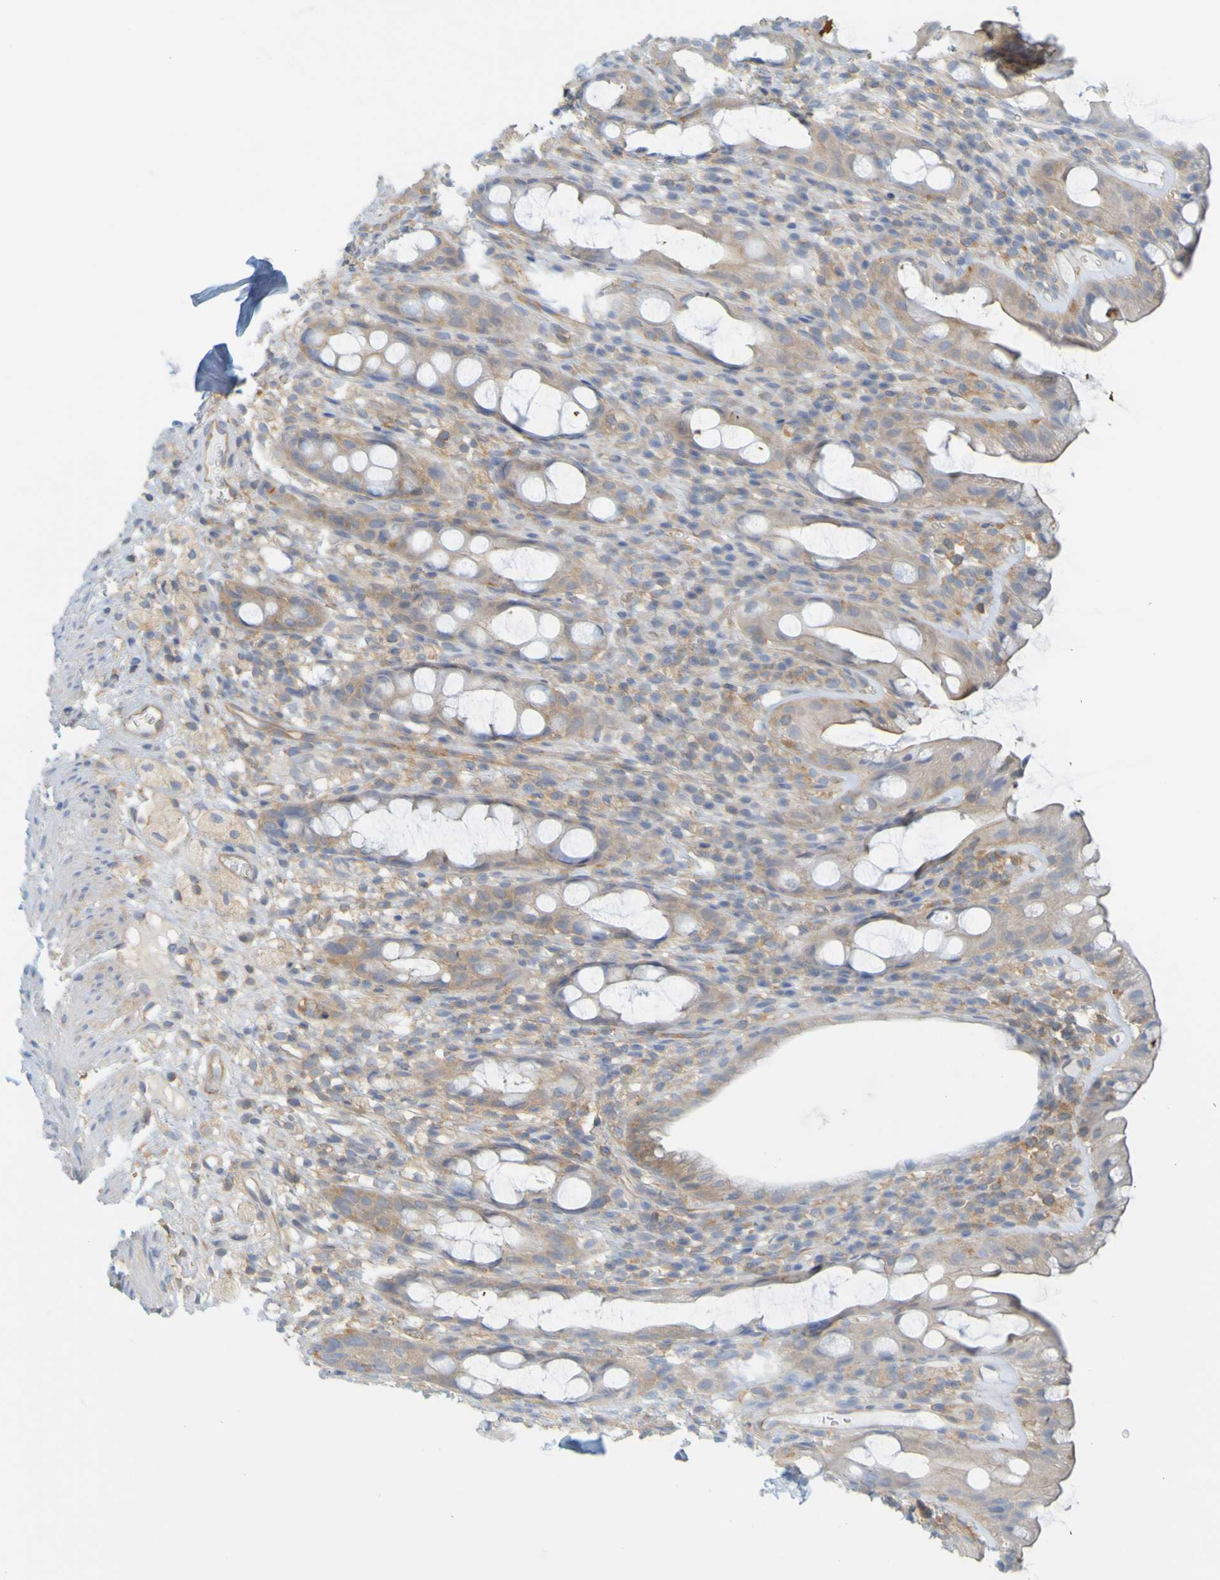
{"staining": {"intensity": "moderate", "quantity": ">75%", "location": "cytoplasmic/membranous"}, "tissue": "rectum", "cell_type": "Glandular cells", "image_type": "normal", "snomed": [{"axis": "morphology", "description": "Normal tissue, NOS"}, {"axis": "topography", "description": "Rectum"}], "caption": "Unremarkable rectum exhibits moderate cytoplasmic/membranous positivity in about >75% of glandular cells, visualized by immunohistochemistry.", "gene": "APPL1", "patient": {"sex": "male", "age": 44}}